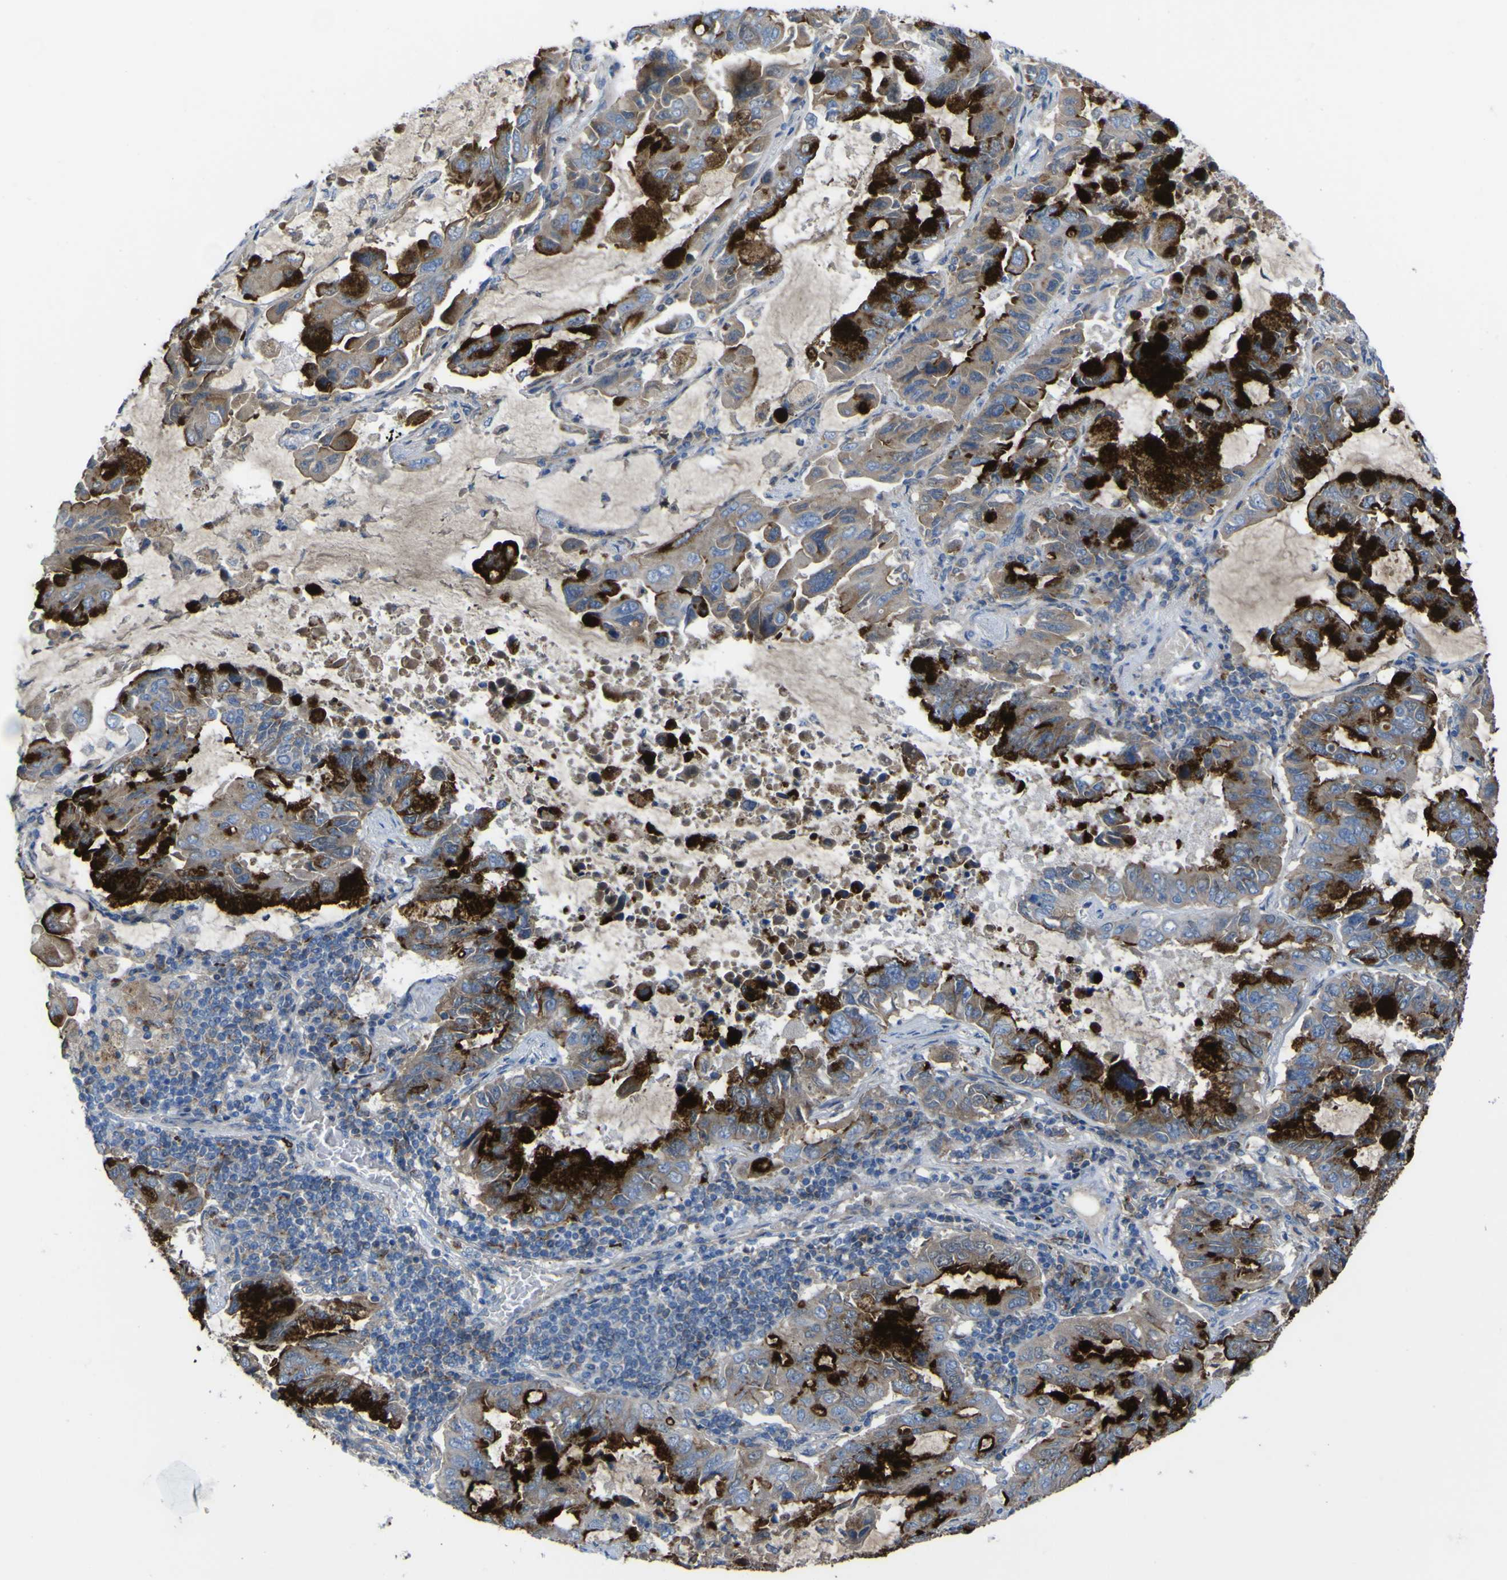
{"staining": {"intensity": "strong", "quantity": ">75%", "location": "cytoplasmic/membranous"}, "tissue": "lung cancer", "cell_type": "Tumor cells", "image_type": "cancer", "snomed": [{"axis": "morphology", "description": "Adenocarcinoma, NOS"}, {"axis": "topography", "description": "Lung"}], "caption": "Tumor cells show strong cytoplasmic/membranous staining in about >75% of cells in lung cancer.", "gene": "CST3", "patient": {"sex": "male", "age": 64}}